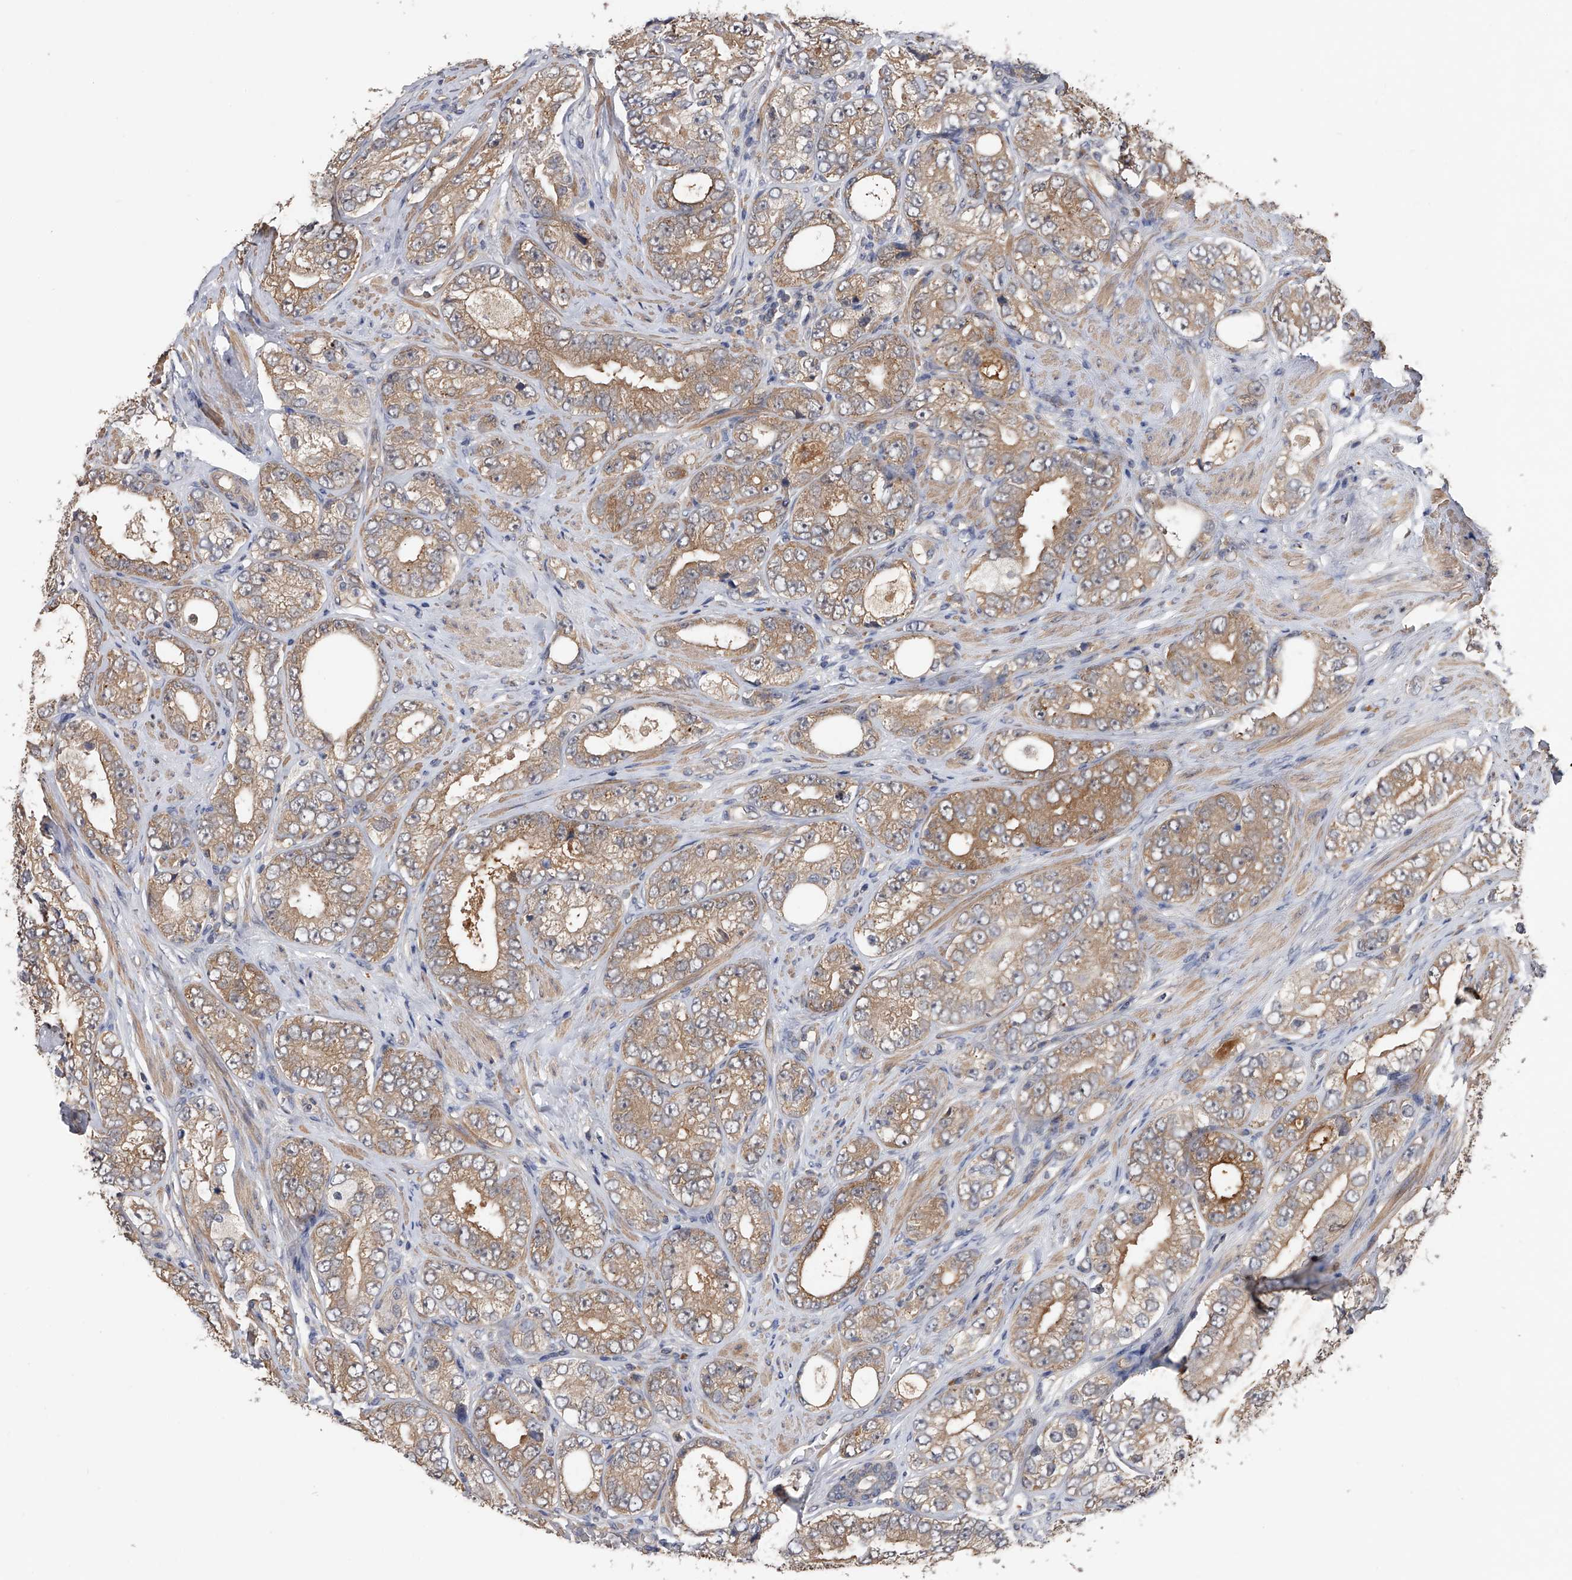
{"staining": {"intensity": "weak", "quantity": ">75%", "location": "cytoplasmic/membranous"}, "tissue": "prostate cancer", "cell_type": "Tumor cells", "image_type": "cancer", "snomed": [{"axis": "morphology", "description": "Adenocarcinoma, High grade"}, {"axis": "topography", "description": "Prostate"}], "caption": "IHC staining of prostate high-grade adenocarcinoma, which exhibits low levels of weak cytoplasmic/membranous expression in approximately >75% of tumor cells indicating weak cytoplasmic/membranous protein positivity. The staining was performed using DAB (3,3'-diaminobenzidine) (brown) for protein detection and nuclei were counterstained in hematoxylin (blue).", "gene": "CFAP298", "patient": {"sex": "male", "age": 56}}